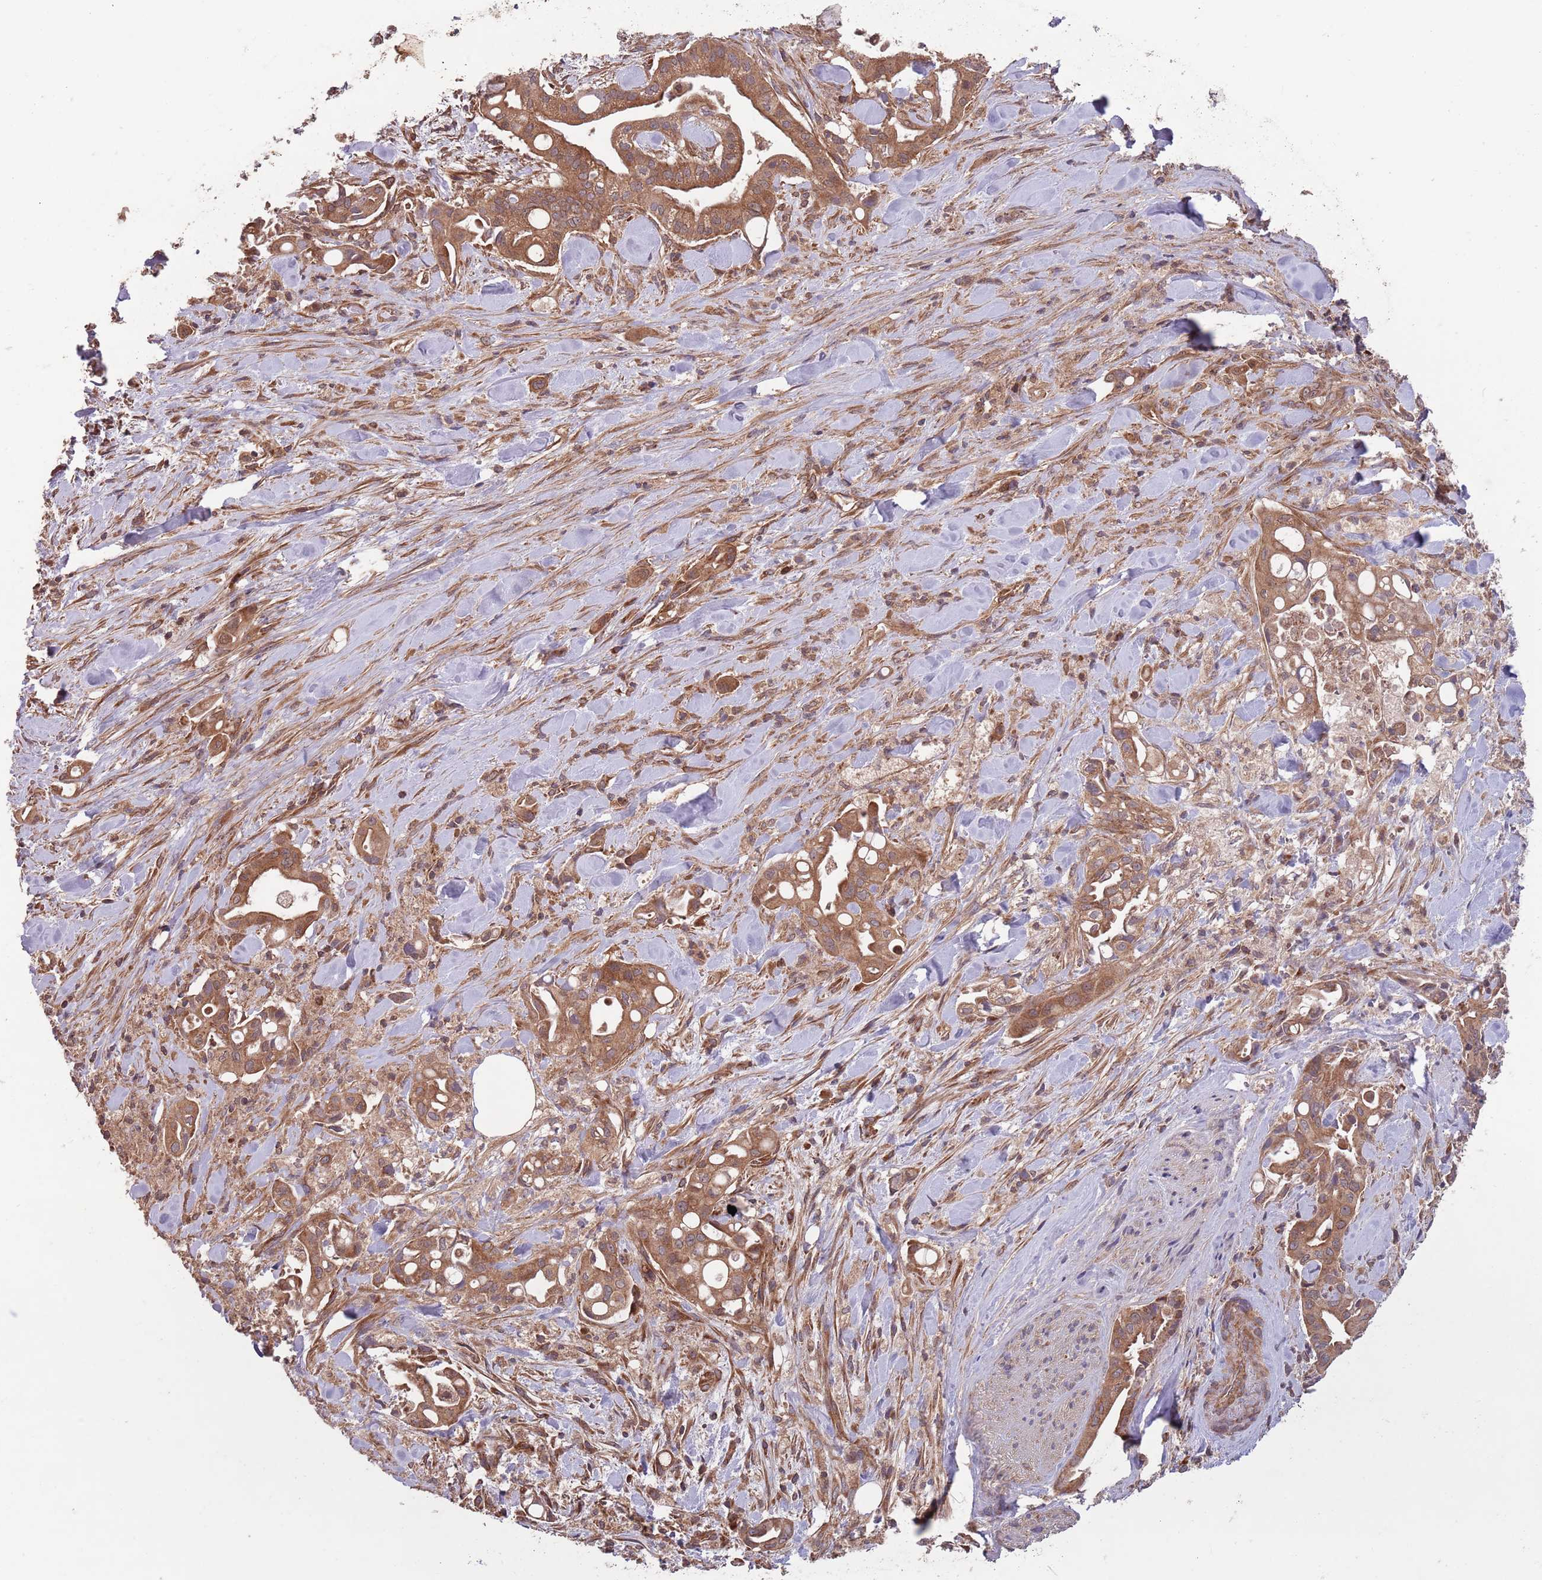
{"staining": {"intensity": "moderate", "quantity": ">75%", "location": "cytoplasmic/membranous"}, "tissue": "liver cancer", "cell_type": "Tumor cells", "image_type": "cancer", "snomed": [{"axis": "morphology", "description": "Cholangiocarcinoma"}, {"axis": "topography", "description": "Liver"}], "caption": "This is an image of immunohistochemistry (IHC) staining of liver cancer (cholangiocarcinoma), which shows moderate expression in the cytoplasmic/membranous of tumor cells.", "gene": "MFNG", "patient": {"sex": "female", "age": 68}}